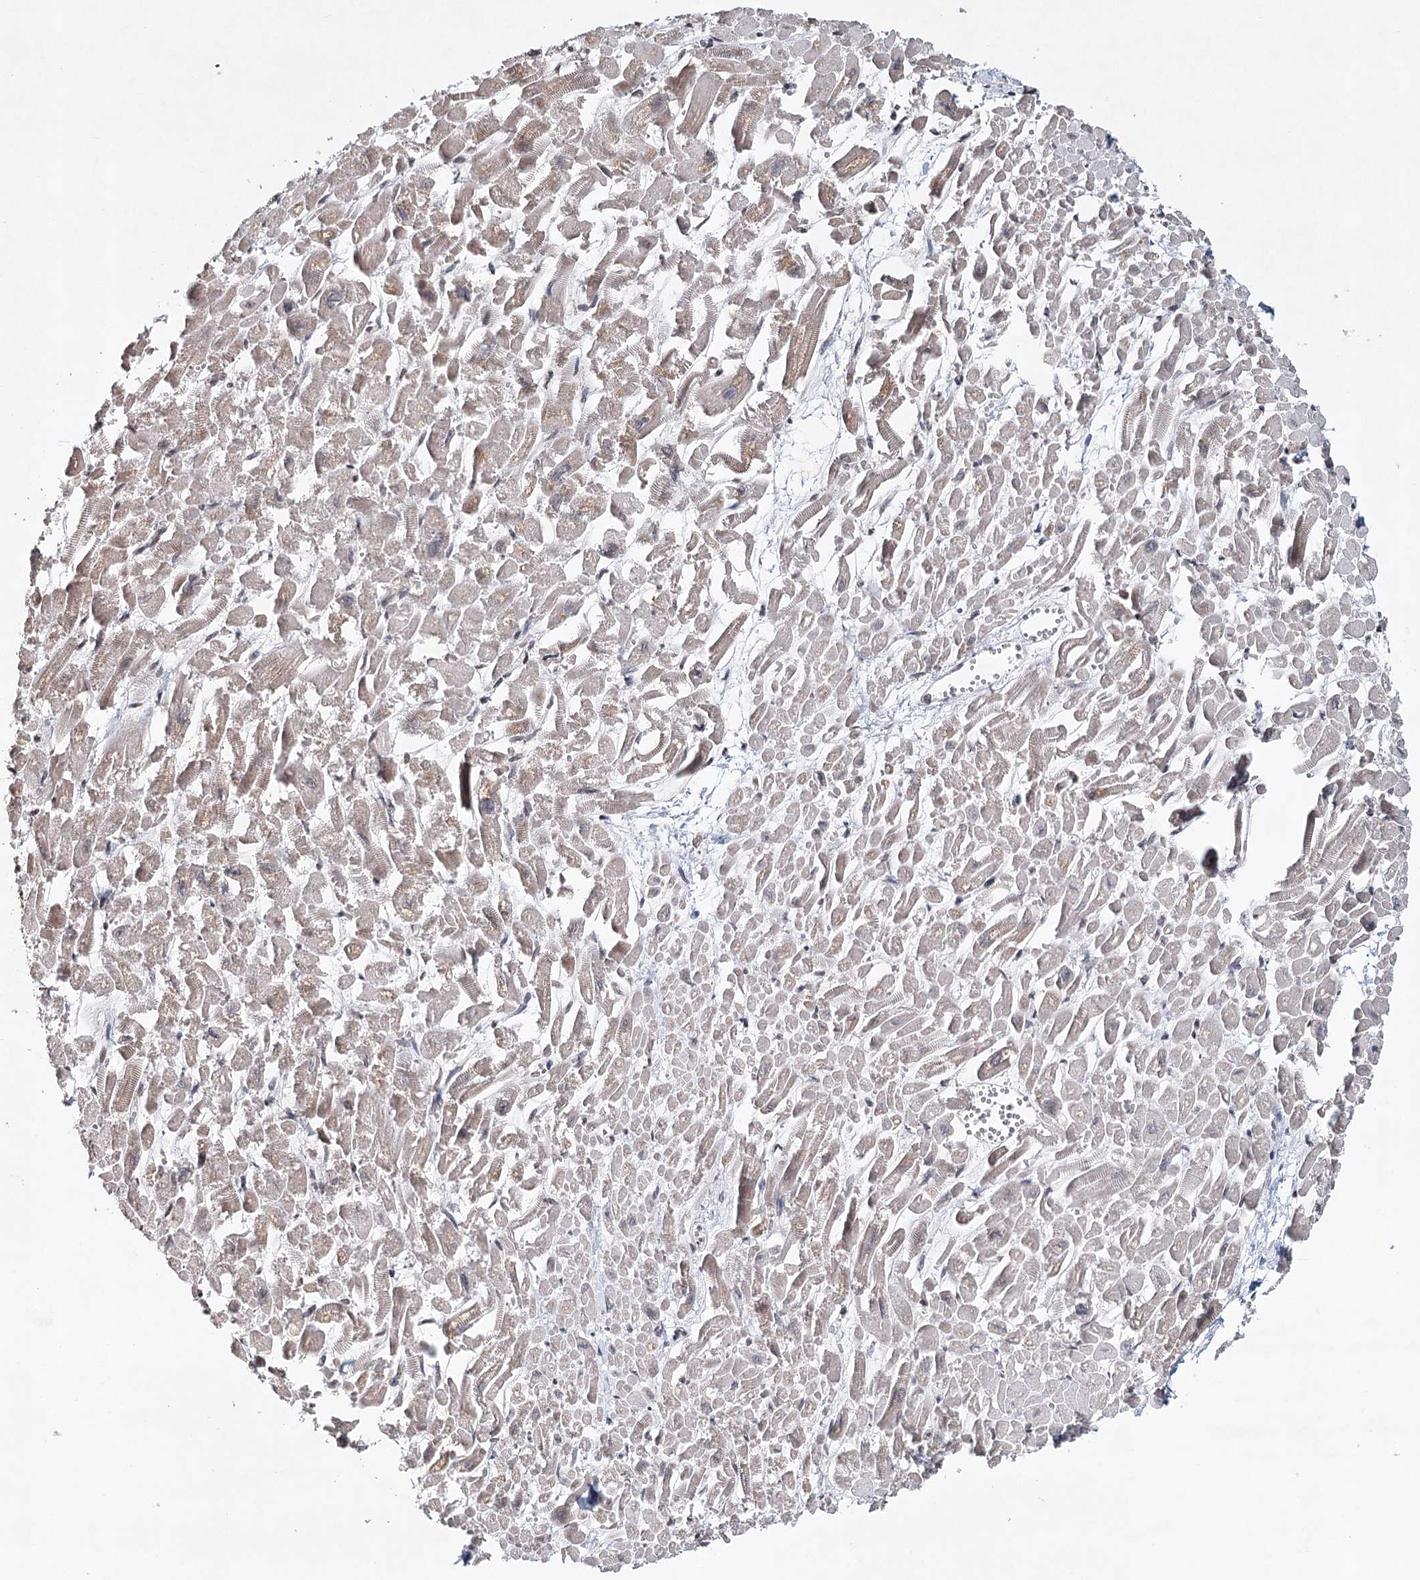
{"staining": {"intensity": "weak", "quantity": ">75%", "location": "cytoplasmic/membranous"}, "tissue": "heart muscle", "cell_type": "Cardiomyocytes", "image_type": "normal", "snomed": [{"axis": "morphology", "description": "Normal tissue, NOS"}, {"axis": "topography", "description": "Heart"}], "caption": "High-magnification brightfield microscopy of unremarkable heart muscle stained with DAB (brown) and counterstained with hematoxylin (blue). cardiomyocytes exhibit weak cytoplasmic/membranous expression is present in approximately>75% of cells.", "gene": "ICOS", "patient": {"sex": "male", "age": 54}}